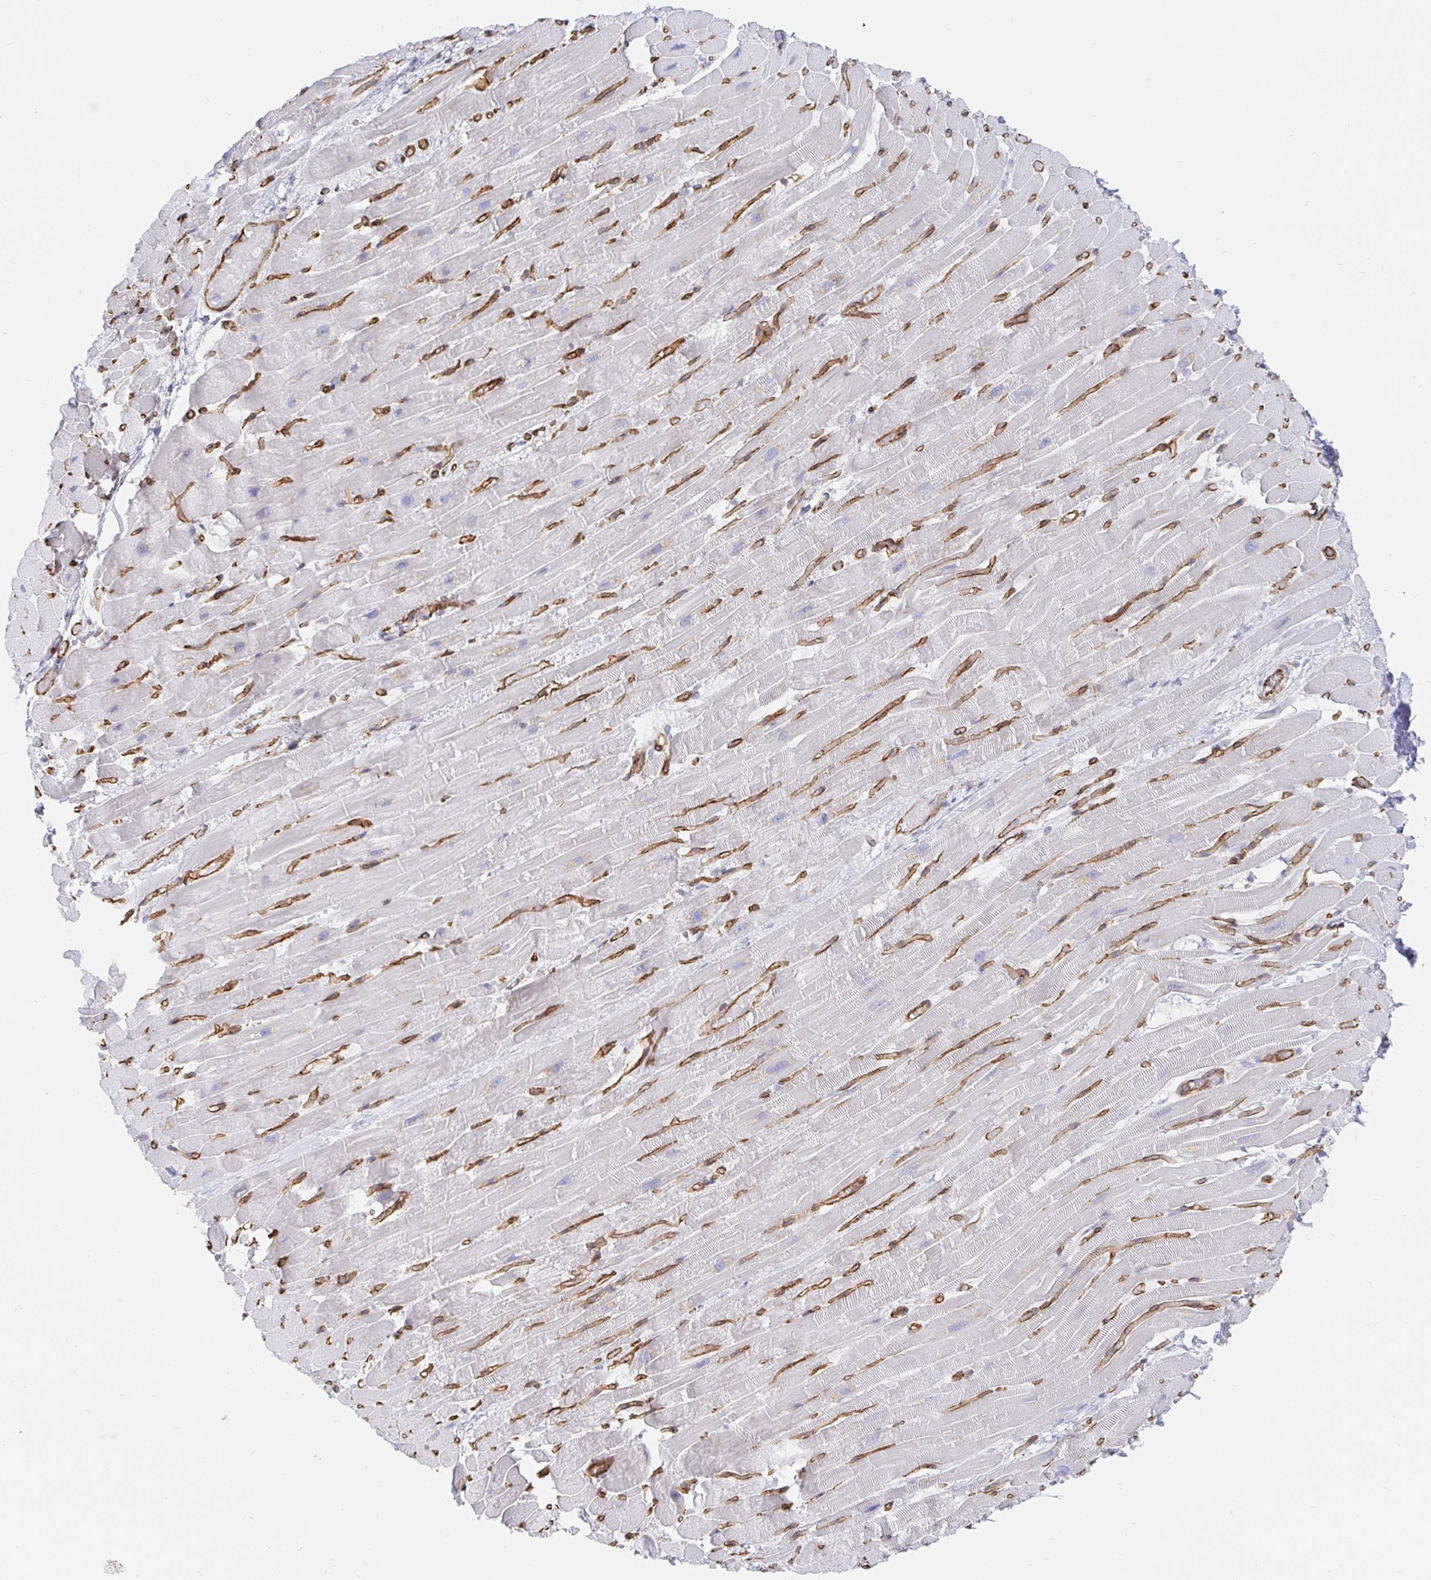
{"staining": {"intensity": "negative", "quantity": "none", "location": "none"}, "tissue": "heart muscle", "cell_type": "Cardiomyocytes", "image_type": "normal", "snomed": [{"axis": "morphology", "description": "Normal tissue, NOS"}, {"axis": "topography", "description": "Heart"}], "caption": "Benign heart muscle was stained to show a protein in brown. There is no significant positivity in cardiomyocytes. (DAB (3,3'-diaminobenzidine) immunohistochemistry (IHC), high magnification).", "gene": "COX16", "patient": {"sex": "male", "age": 37}}